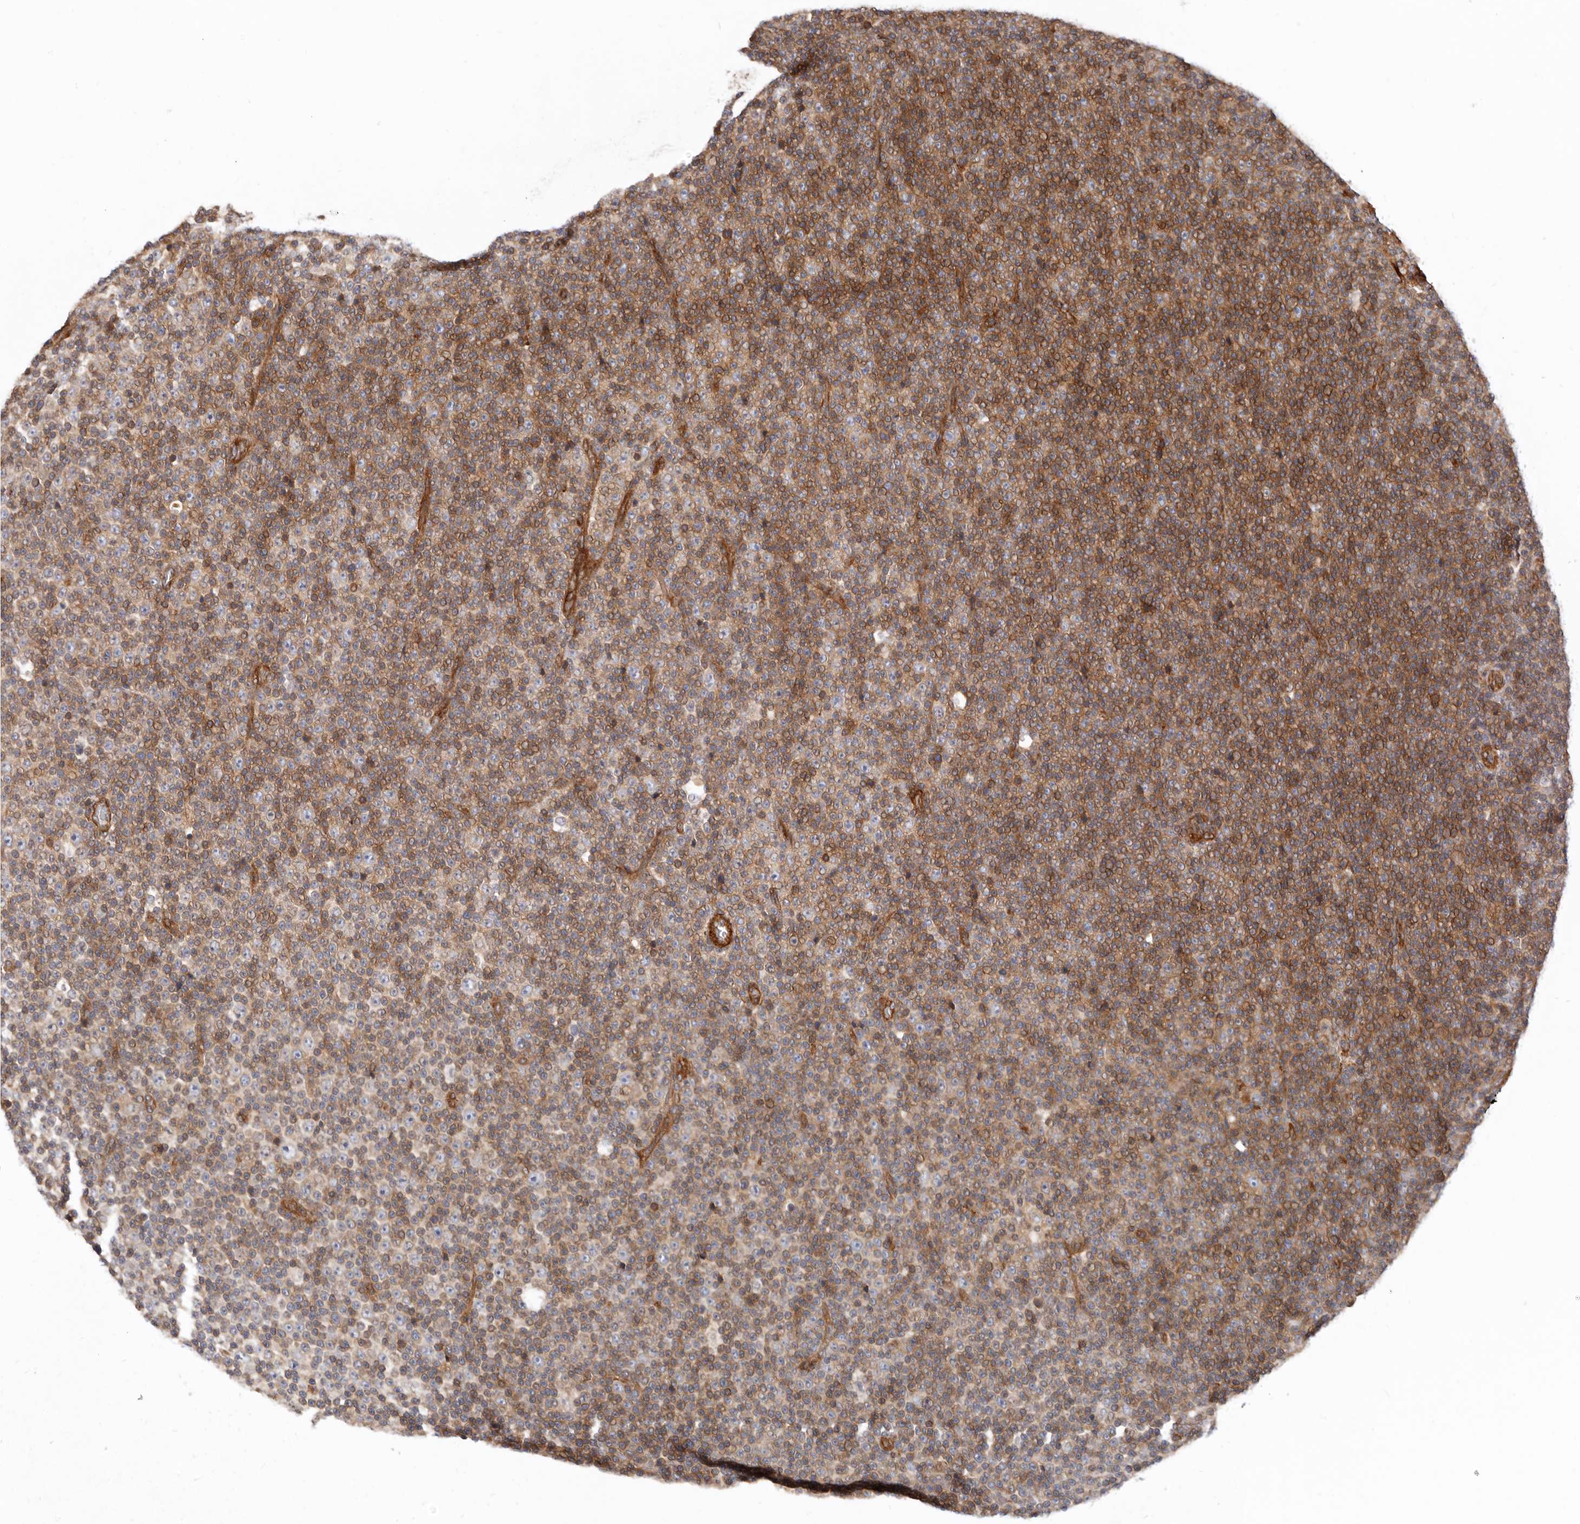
{"staining": {"intensity": "weak", "quantity": "25%-75%", "location": "cytoplasmic/membranous"}, "tissue": "lymphoma", "cell_type": "Tumor cells", "image_type": "cancer", "snomed": [{"axis": "morphology", "description": "Malignant lymphoma, non-Hodgkin's type, Low grade"}, {"axis": "topography", "description": "Lymph node"}], "caption": "IHC micrograph of neoplastic tissue: human malignant lymphoma, non-Hodgkin's type (low-grade) stained using immunohistochemistry displays low levels of weak protein expression localized specifically in the cytoplasmic/membranous of tumor cells, appearing as a cytoplasmic/membranous brown color.", "gene": "TMC7", "patient": {"sex": "female", "age": 67}}